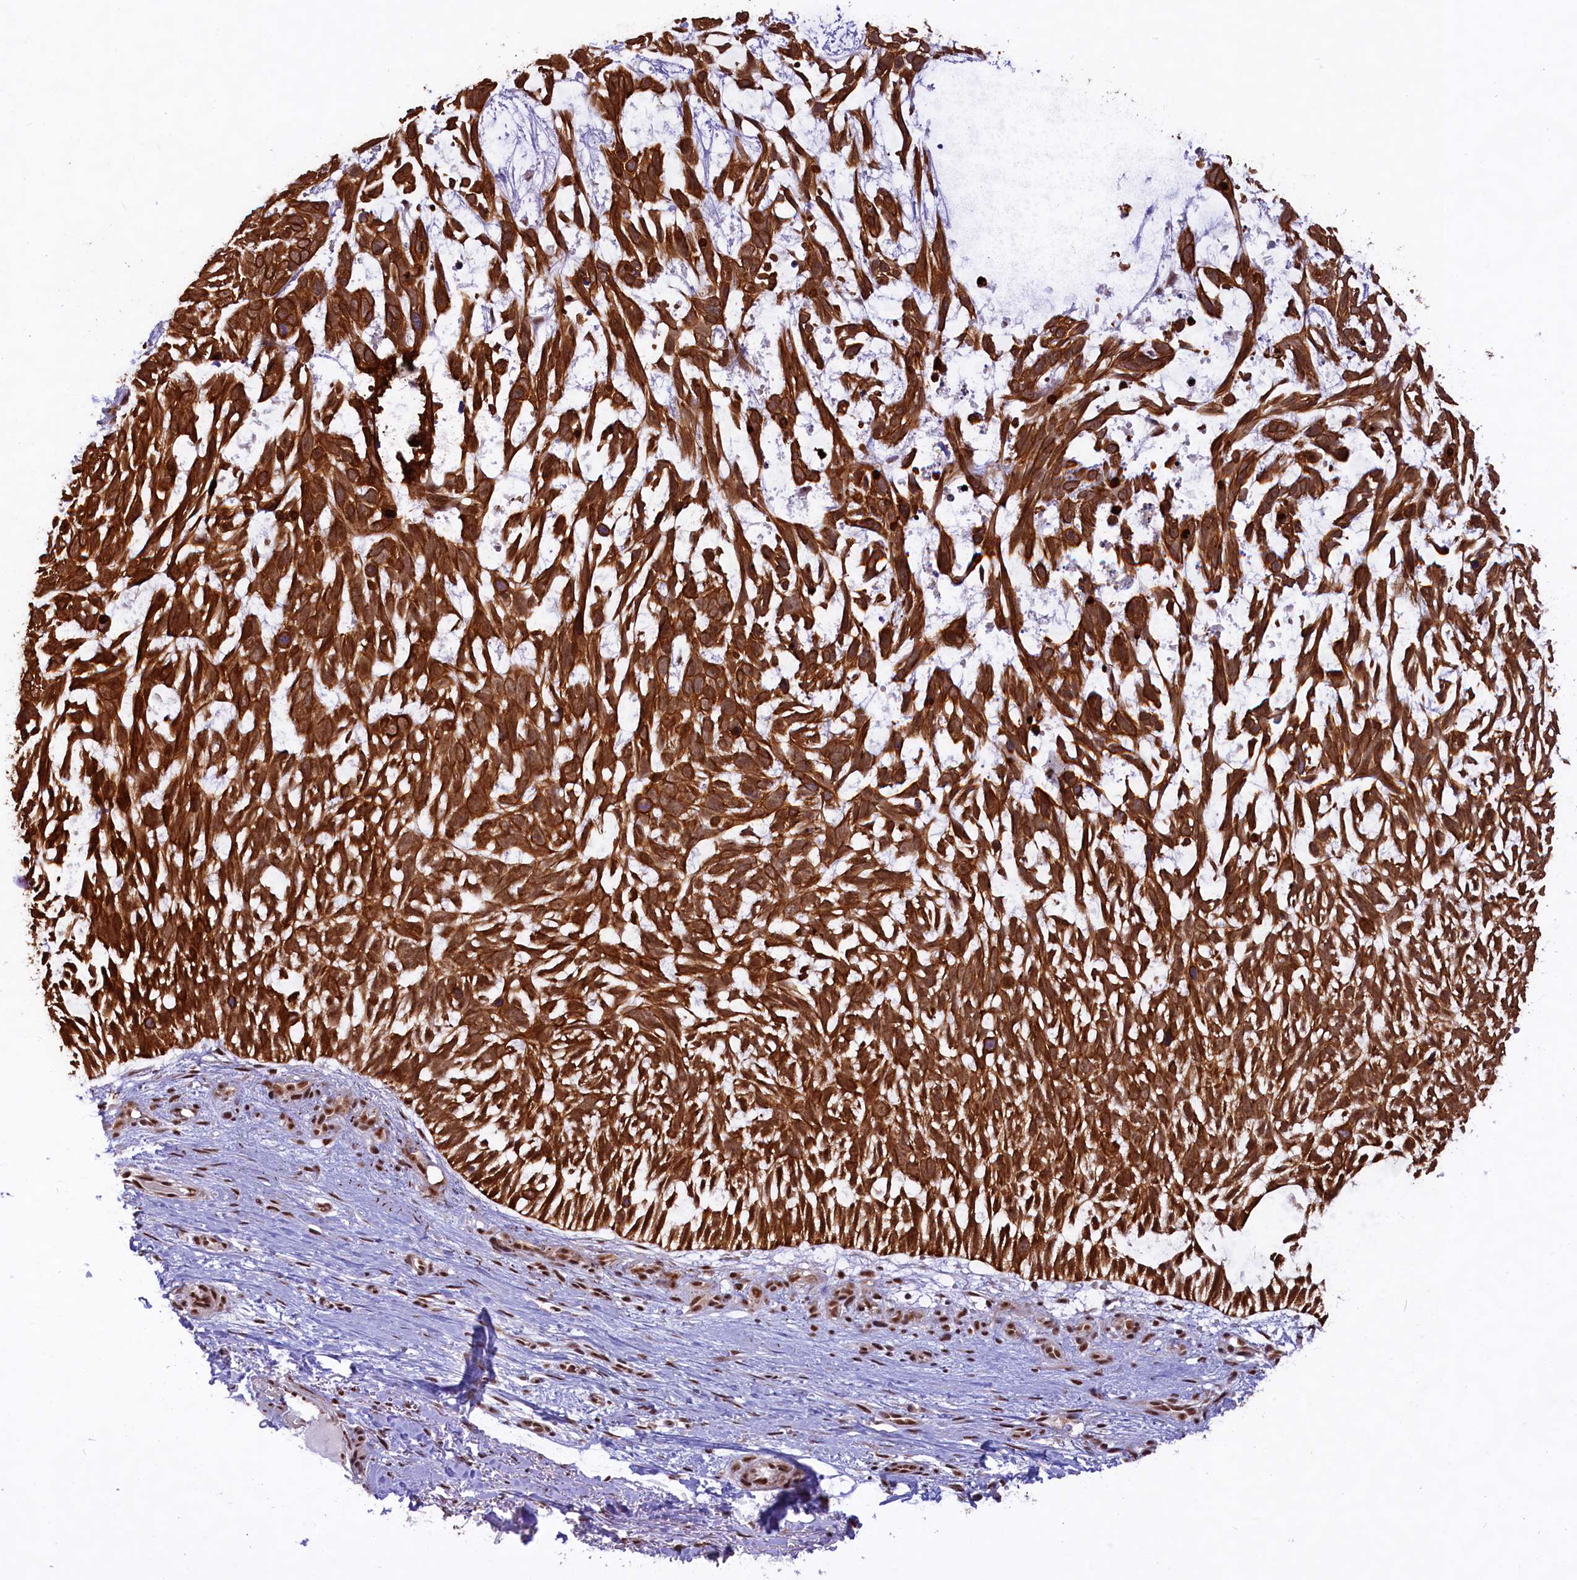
{"staining": {"intensity": "strong", "quantity": ">75%", "location": "cytoplasmic/membranous"}, "tissue": "skin cancer", "cell_type": "Tumor cells", "image_type": "cancer", "snomed": [{"axis": "morphology", "description": "Basal cell carcinoma"}, {"axis": "topography", "description": "Skin"}], "caption": "IHC micrograph of neoplastic tissue: human basal cell carcinoma (skin) stained using immunohistochemistry (IHC) shows high levels of strong protein expression localized specifically in the cytoplasmic/membranous of tumor cells, appearing as a cytoplasmic/membranous brown color.", "gene": "CARD8", "patient": {"sex": "male", "age": 88}}